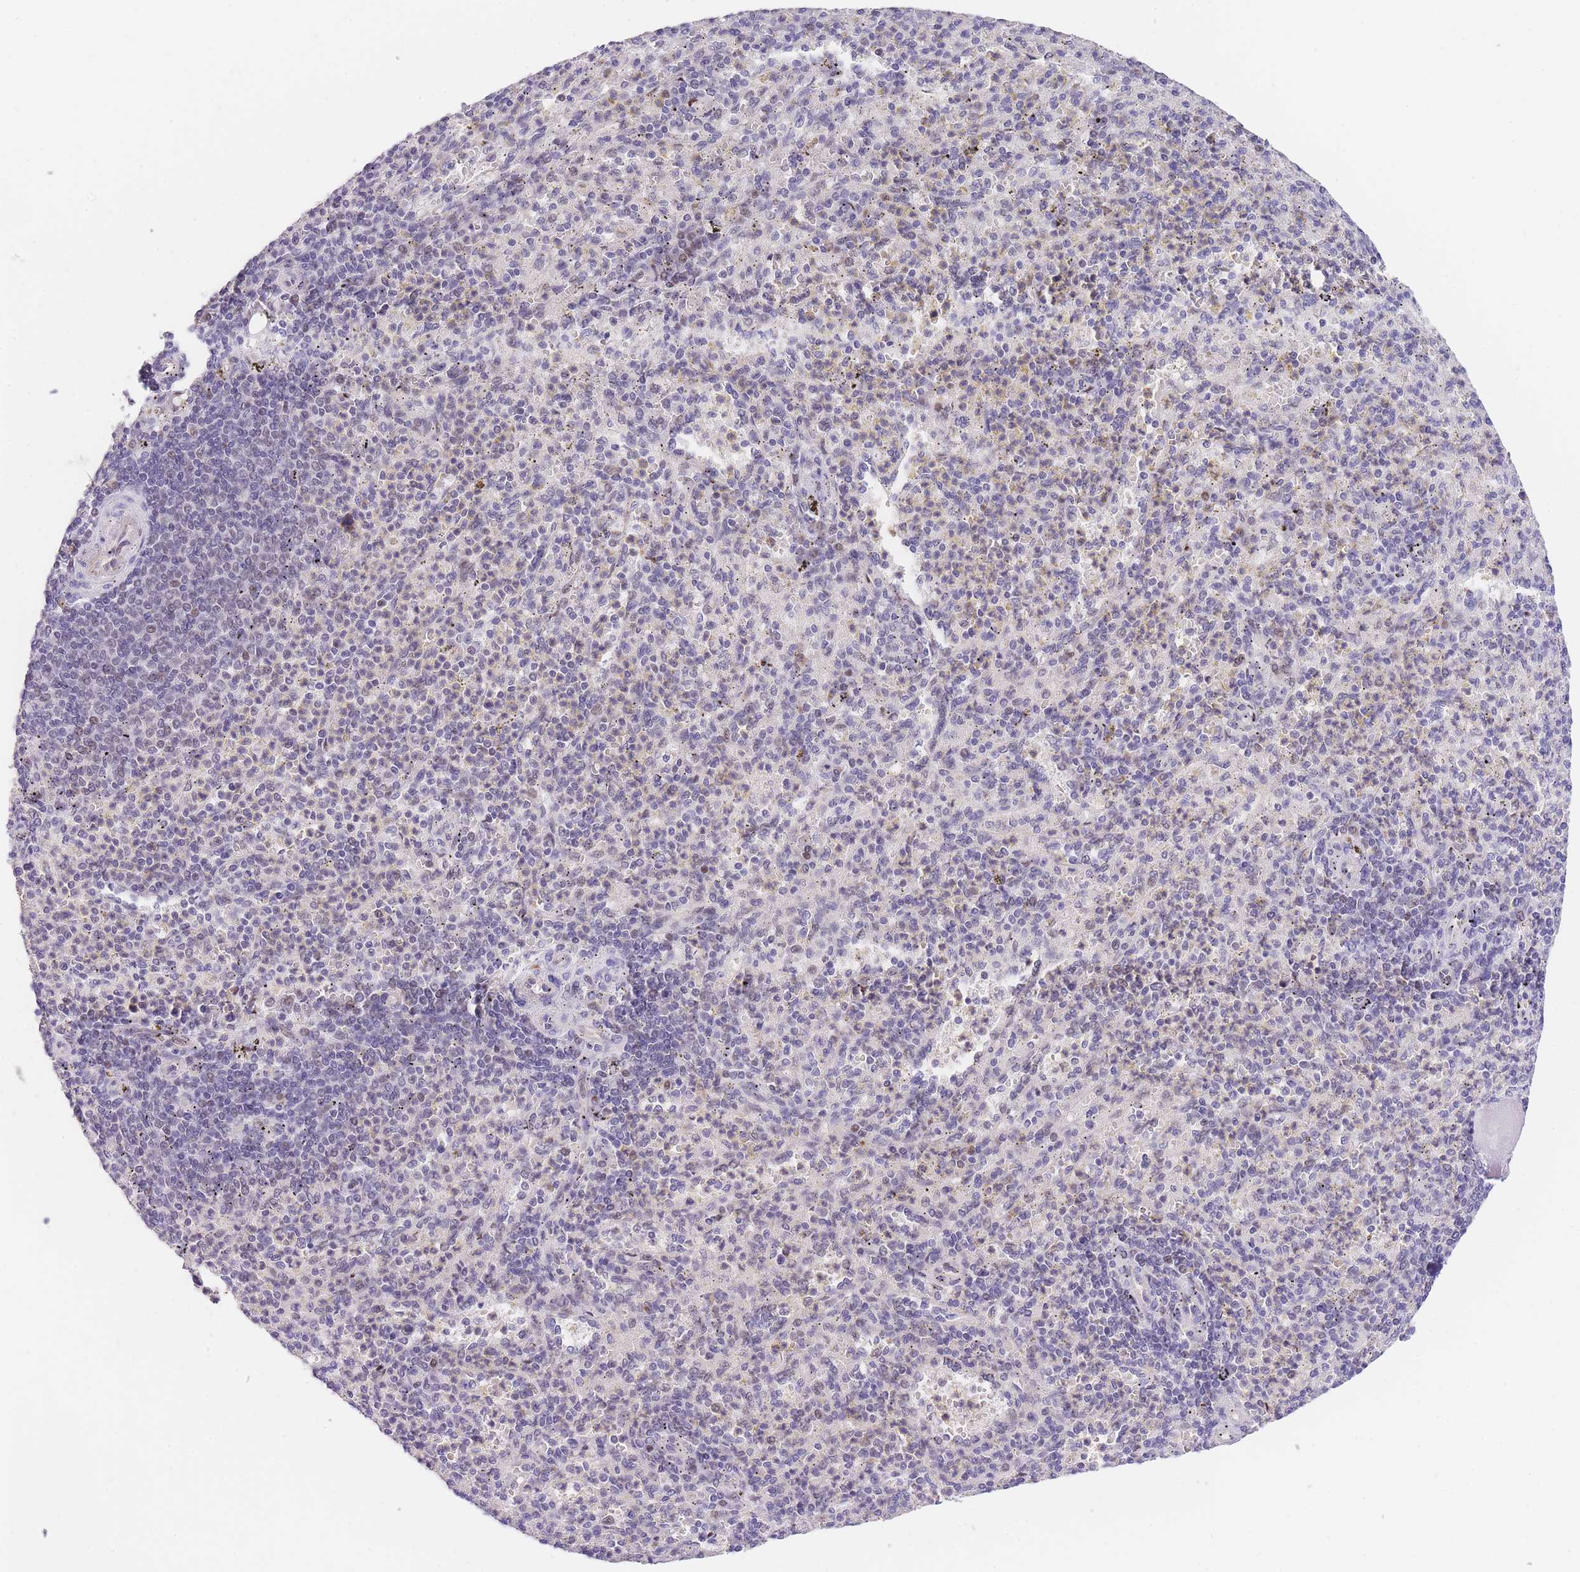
{"staining": {"intensity": "negative", "quantity": "none", "location": "none"}, "tissue": "spleen", "cell_type": "Cells in red pulp", "image_type": "normal", "snomed": [{"axis": "morphology", "description": "Normal tissue, NOS"}, {"axis": "topography", "description": "Spleen"}], "caption": "Cells in red pulp show no significant protein positivity in benign spleen. (Stains: DAB (3,3'-diaminobenzidine) immunohistochemistry (IHC) with hematoxylin counter stain, Microscopy: brightfield microscopy at high magnification).", "gene": "SLC35F2", "patient": {"sex": "female", "age": 74}}